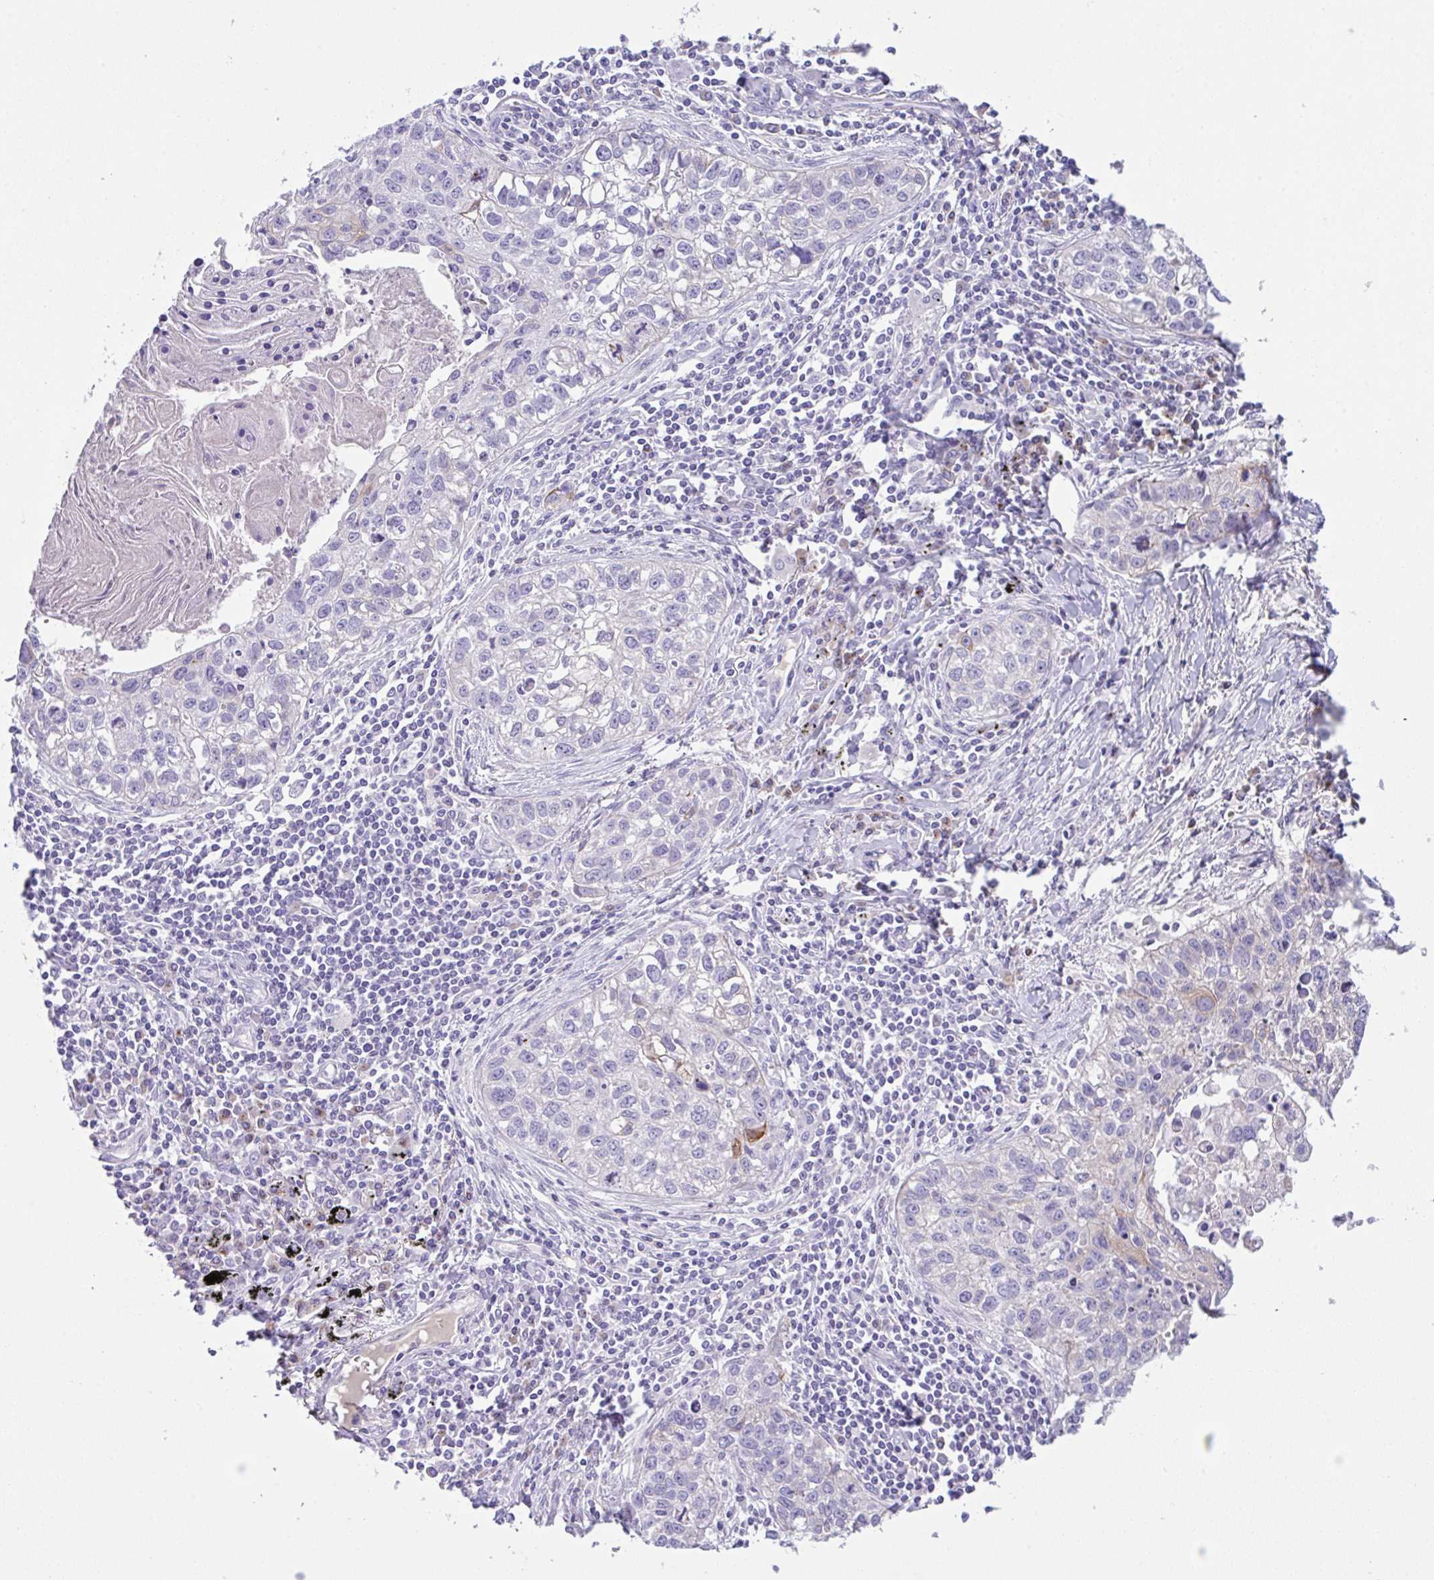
{"staining": {"intensity": "moderate", "quantity": "<25%", "location": "cytoplasmic/membranous"}, "tissue": "lung cancer", "cell_type": "Tumor cells", "image_type": "cancer", "snomed": [{"axis": "morphology", "description": "Squamous cell carcinoma, NOS"}, {"axis": "topography", "description": "Lung"}], "caption": "Immunohistochemical staining of human lung cancer (squamous cell carcinoma) displays low levels of moderate cytoplasmic/membranous protein positivity in approximately <25% of tumor cells.", "gene": "FBXL20", "patient": {"sex": "male", "age": 74}}